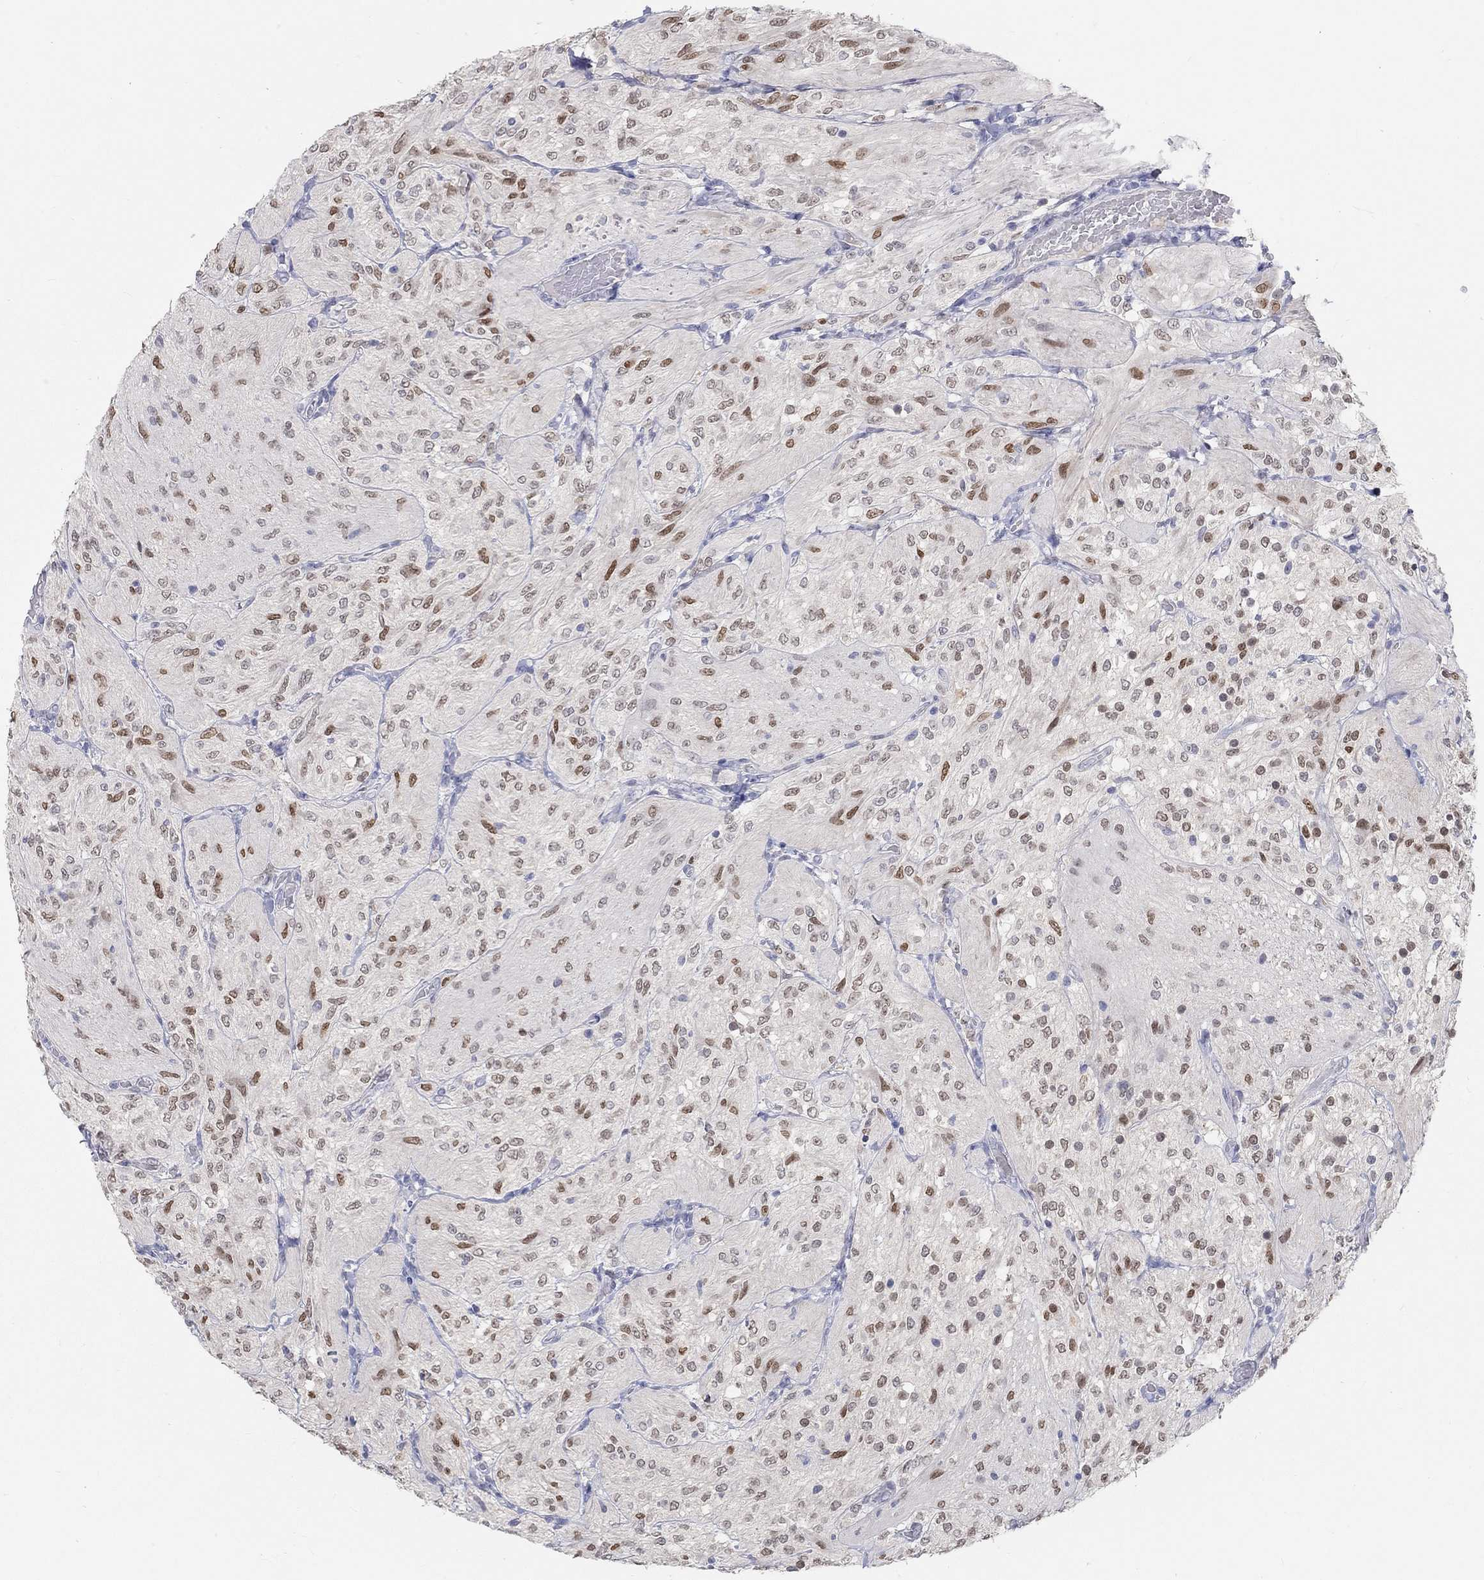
{"staining": {"intensity": "moderate", "quantity": "25%-75%", "location": "nuclear"}, "tissue": "glioma", "cell_type": "Tumor cells", "image_type": "cancer", "snomed": [{"axis": "morphology", "description": "Glioma, malignant, Low grade"}, {"axis": "topography", "description": "Brain"}], "caption": "Immunohistochemistry (IHC) histopathology image of neoplastic tissue: malignant low-grade glioma stained using immunohistochemistry (IHC) displays medium levels of moderate protein expression localized specifically in the nuclear of tumor cells, appearing as a nuclear brown color.", "gene": "FGF2", "patient": {"sex": "male", "age": 3}}